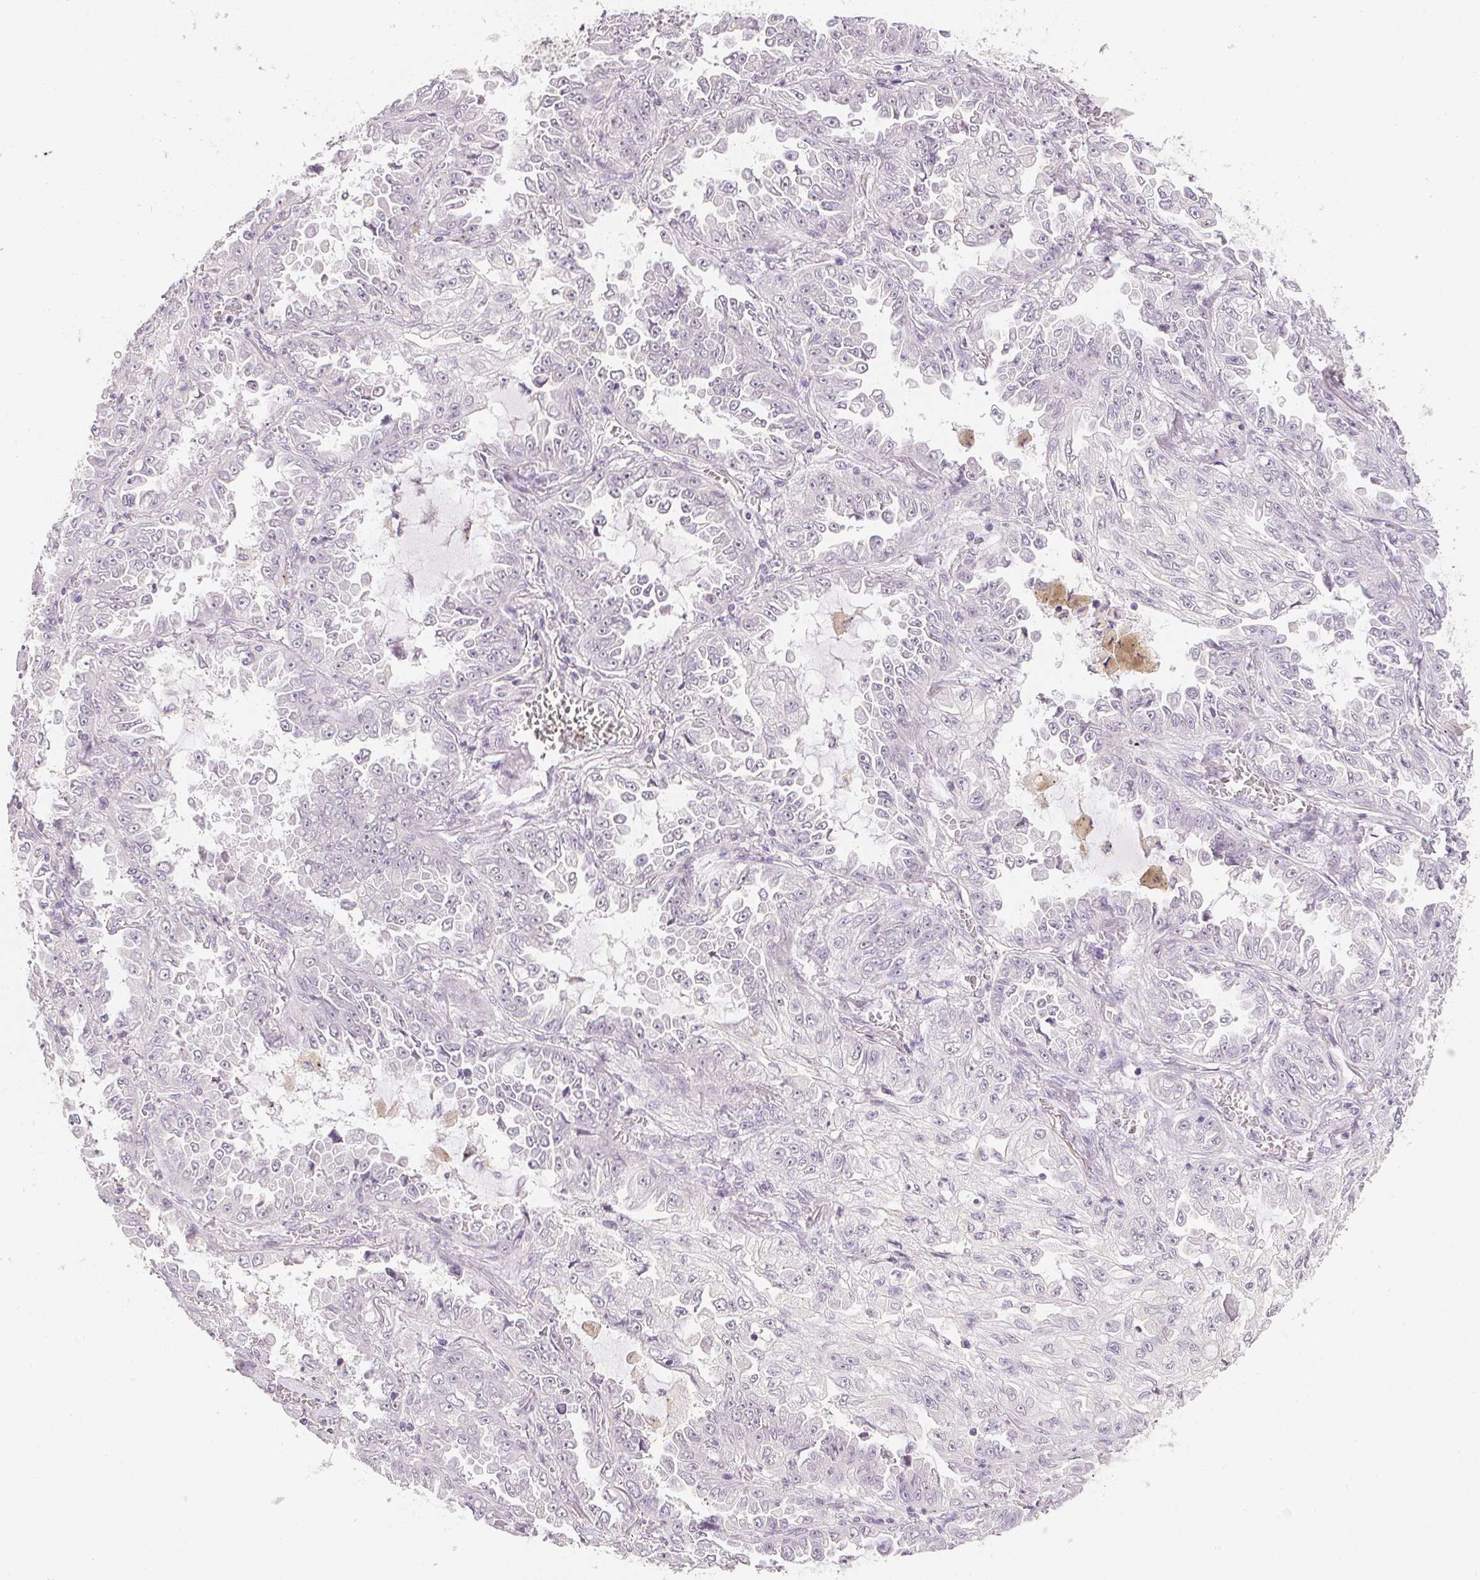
{"staining": {"intensity": "negative", "quantity": "none", "location": "none"}, "tissue": "lung cancer", "cell_type": "Tumor cells", "image_type": "cancer", "snomed": [{"axis": "morphology", "description": "Adenocarcinoma, NOS"}, {"axis": "topography", "description": "Lung"}], "caption": "Protein analysis of lung cancer (adenocarcinoma) shows no significant staining in tumor cells.", "gene": "PPY", "patient": {"sex": "female", "age": 52}}